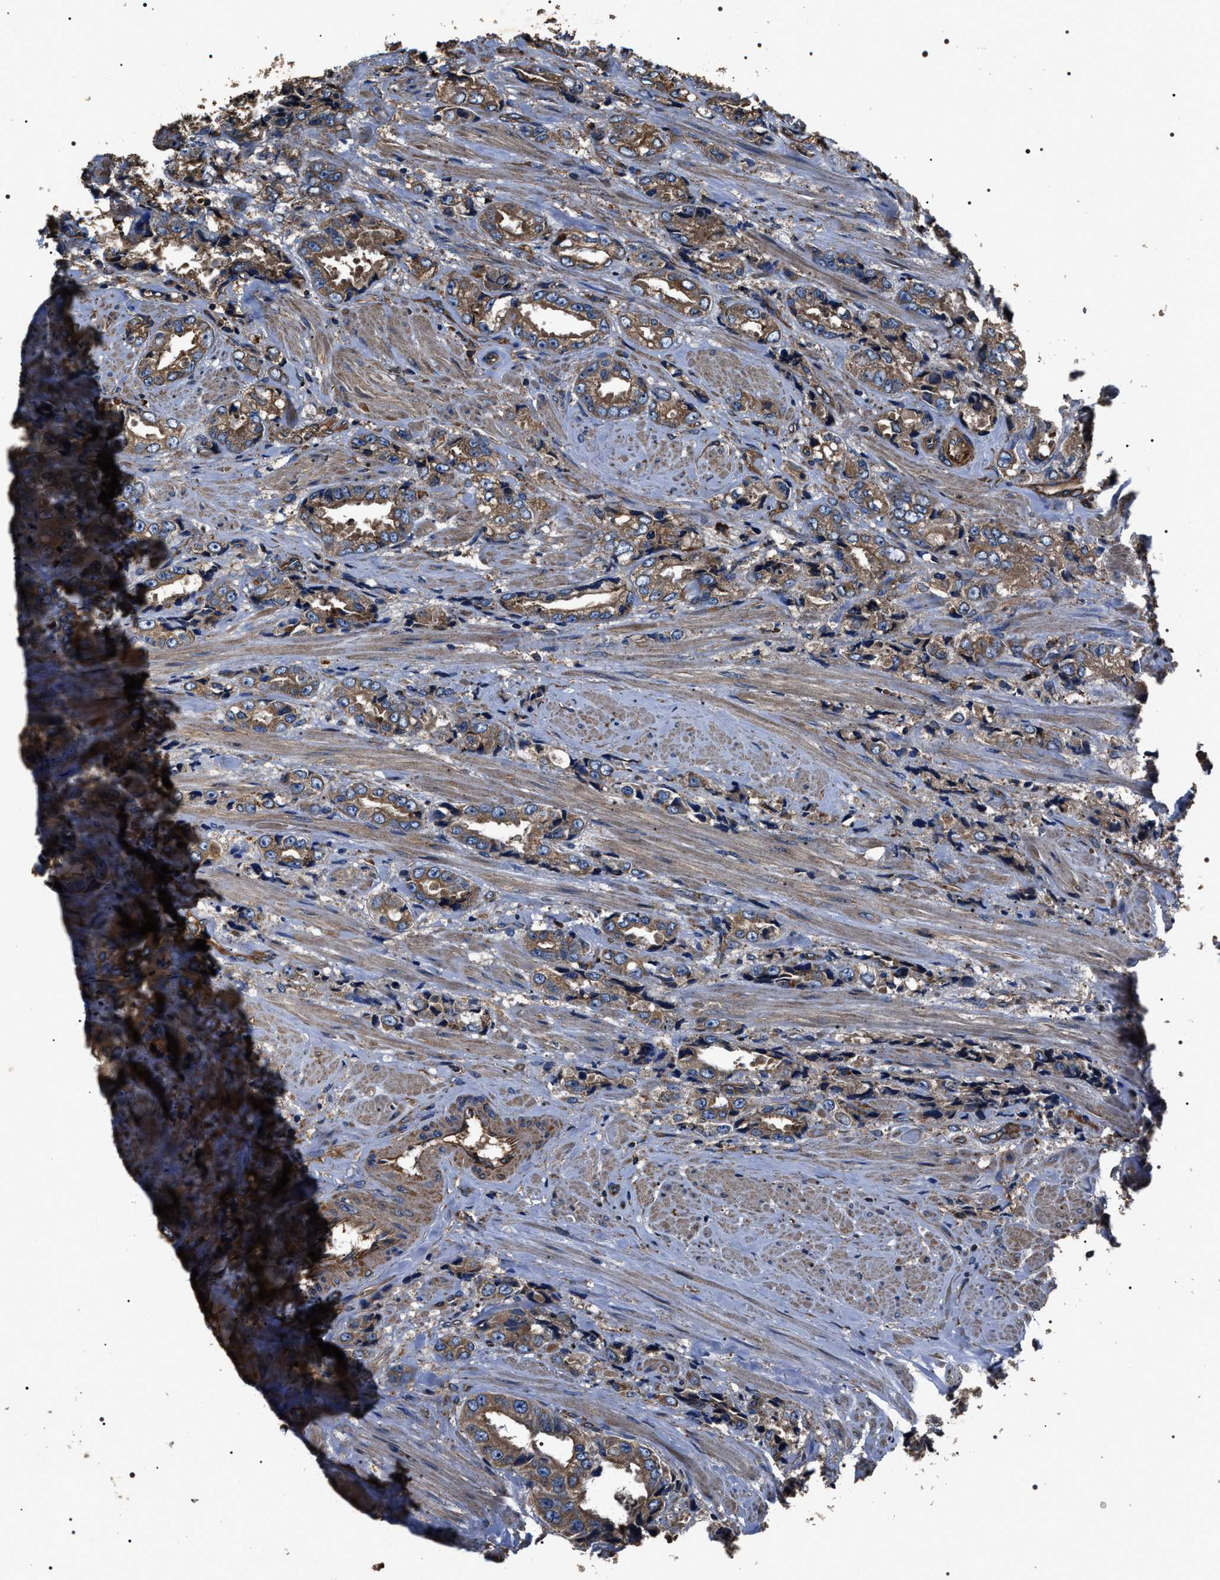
{"staining": {"intensity": "moderate", "quantity": ">75%", "location": "cytoplasmic/membranous"}, "tissue": "prostate cancer", "cell_type": "Tumor cells", "image_type": "cancer", "snomed": [{"axis": "morphology", "description": "Adenocarcinoma, High grade"}, {"axis": "topography", "description": "Prostate"}], "caption": "Human prostate cancer (high-grade adenocarcinoma) stained for a protein (brown) displays moderate cytoplasmic/membranous positive positivity in approximately >75% of tumor cells.", "gene": "HSCB", "patient": {"sex": "male", "age": 61}}